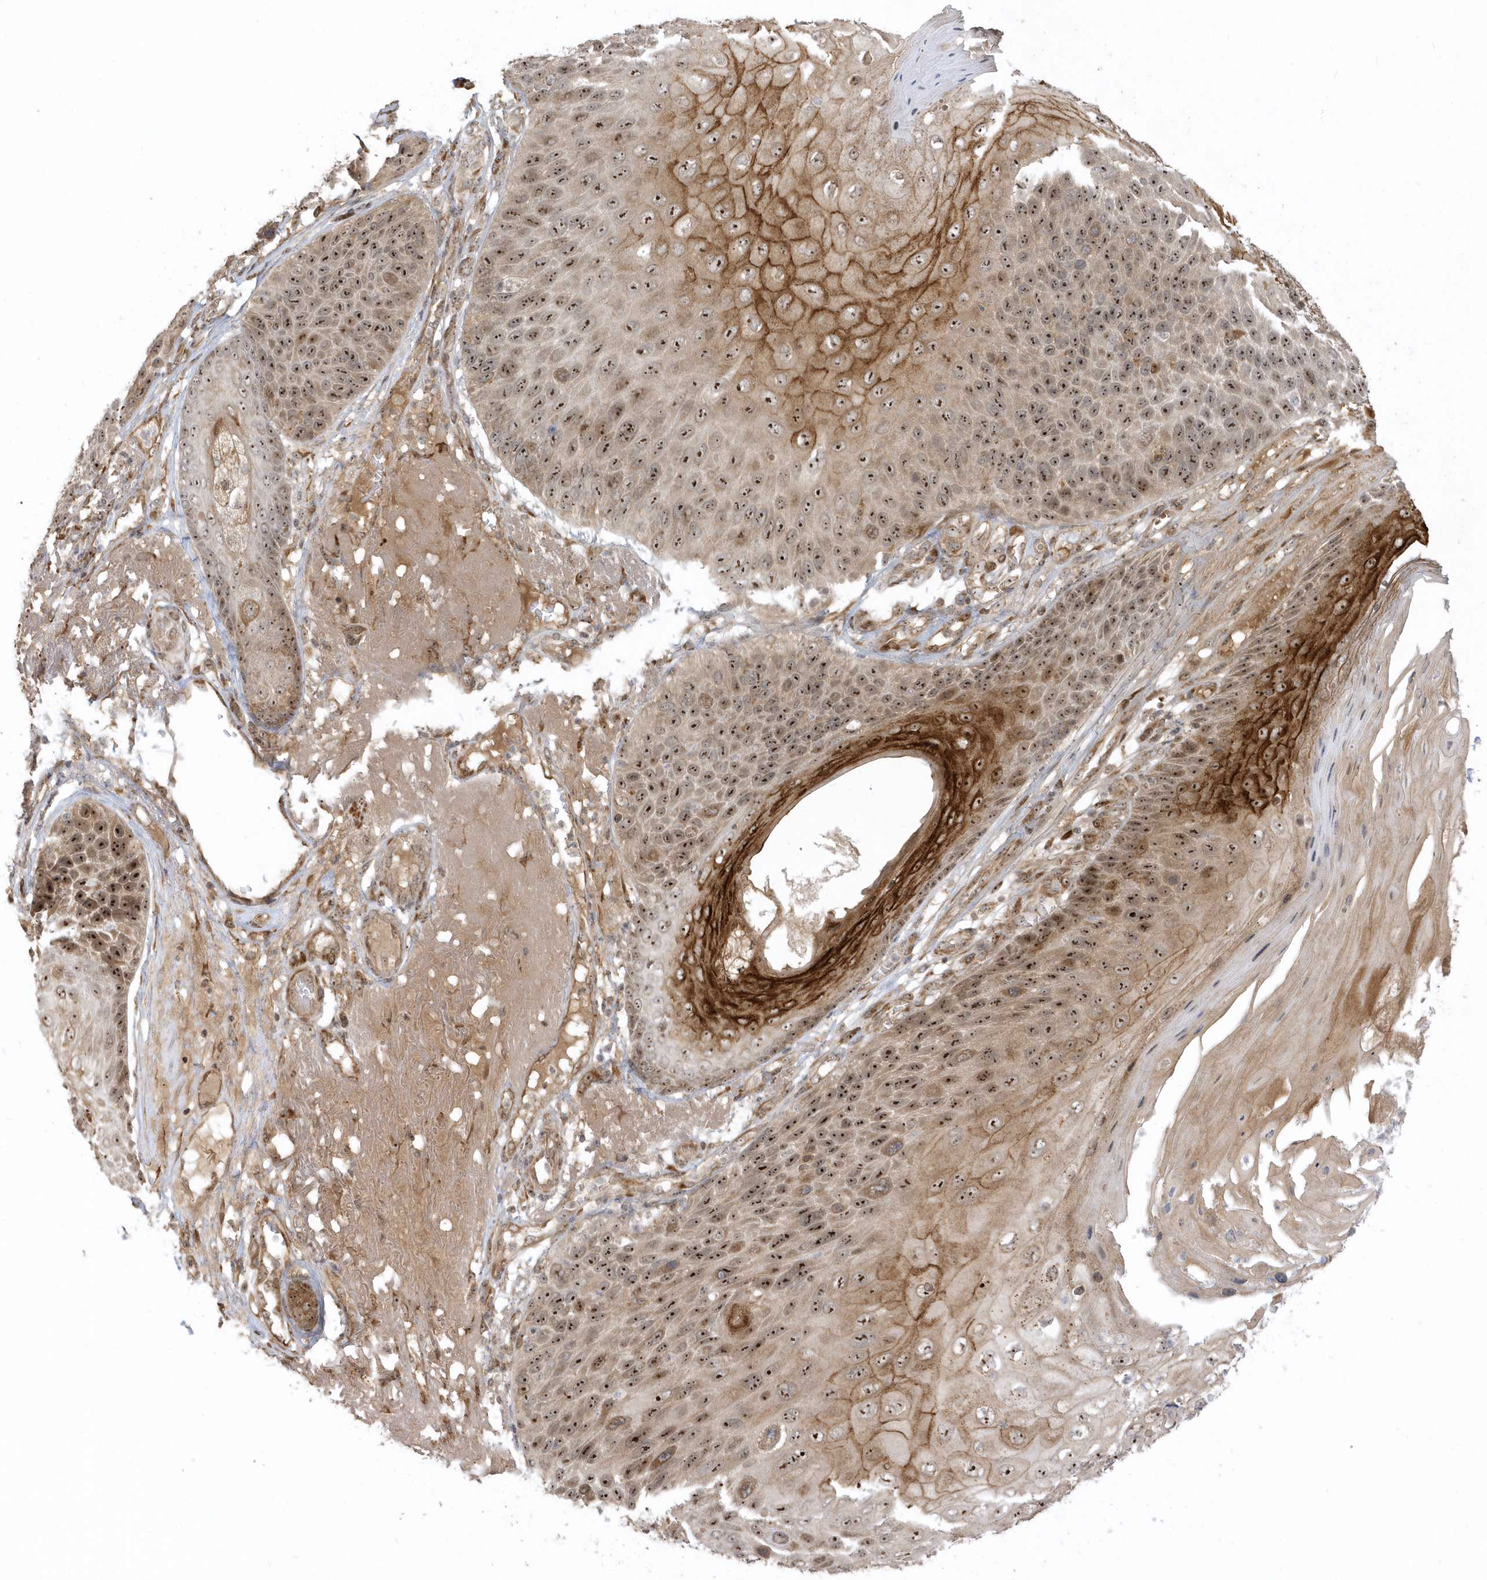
{"staining": {"intensity": "moderate", "quantity": ">75%", "location": "cytoplasmic/membranous,nuclear"}, "tissue": "skin cancer", "cell_type": "Tumor cells", "image_type": "cancer", "snomed": [{"axis": "morphology", "description": "Squamous cell carcinoma, NOS"}, {"axis": "topography", "description": "Skin"}], "caption": "An IHC image of tumor tissue is shown. Protein staining in brown labels moderate cytoplasmic/membranous and nuclear positivity in skin cancer within tumor cells.", "gene": "ECM2", "patient": {"sex": "female", "age": 88}}